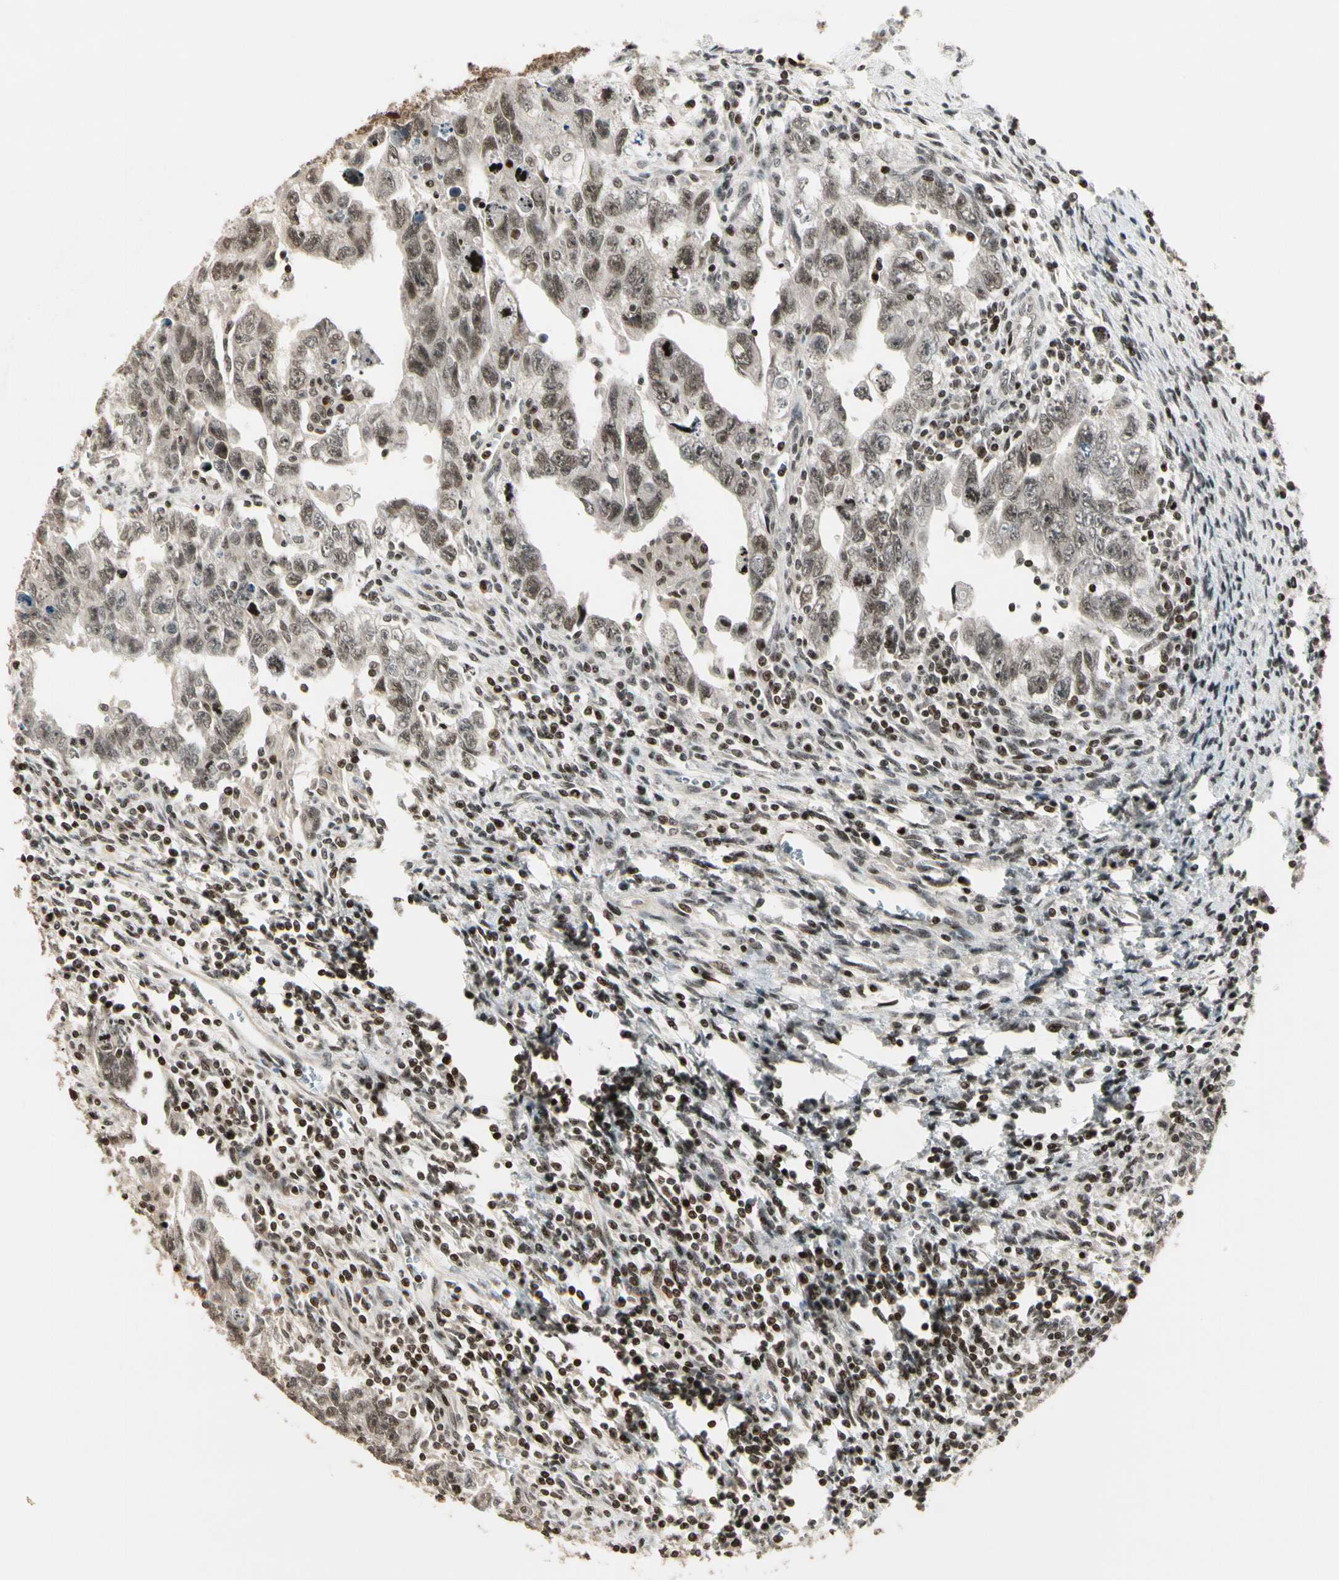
{"staining": {"intensity": "weak", "quantity": "25%-75%", "location": "nuclear"}, "tissue": "testis cancer", "cell_type": "Tumor cells", "image_type": "cancer", "snomed": [{"axis": "morphology", "description": "Carcinoma, Embryonal, NOS"}, {"axis": "topography", "description": "Testis"}], "caption": "Human testis cancer stained for a protein (brown) reveals weak nuclear positive expression in about 25%-75% of tumor cells.", "gene": "TSHZ3", "patient": {"sex": "male", "age": 28}}